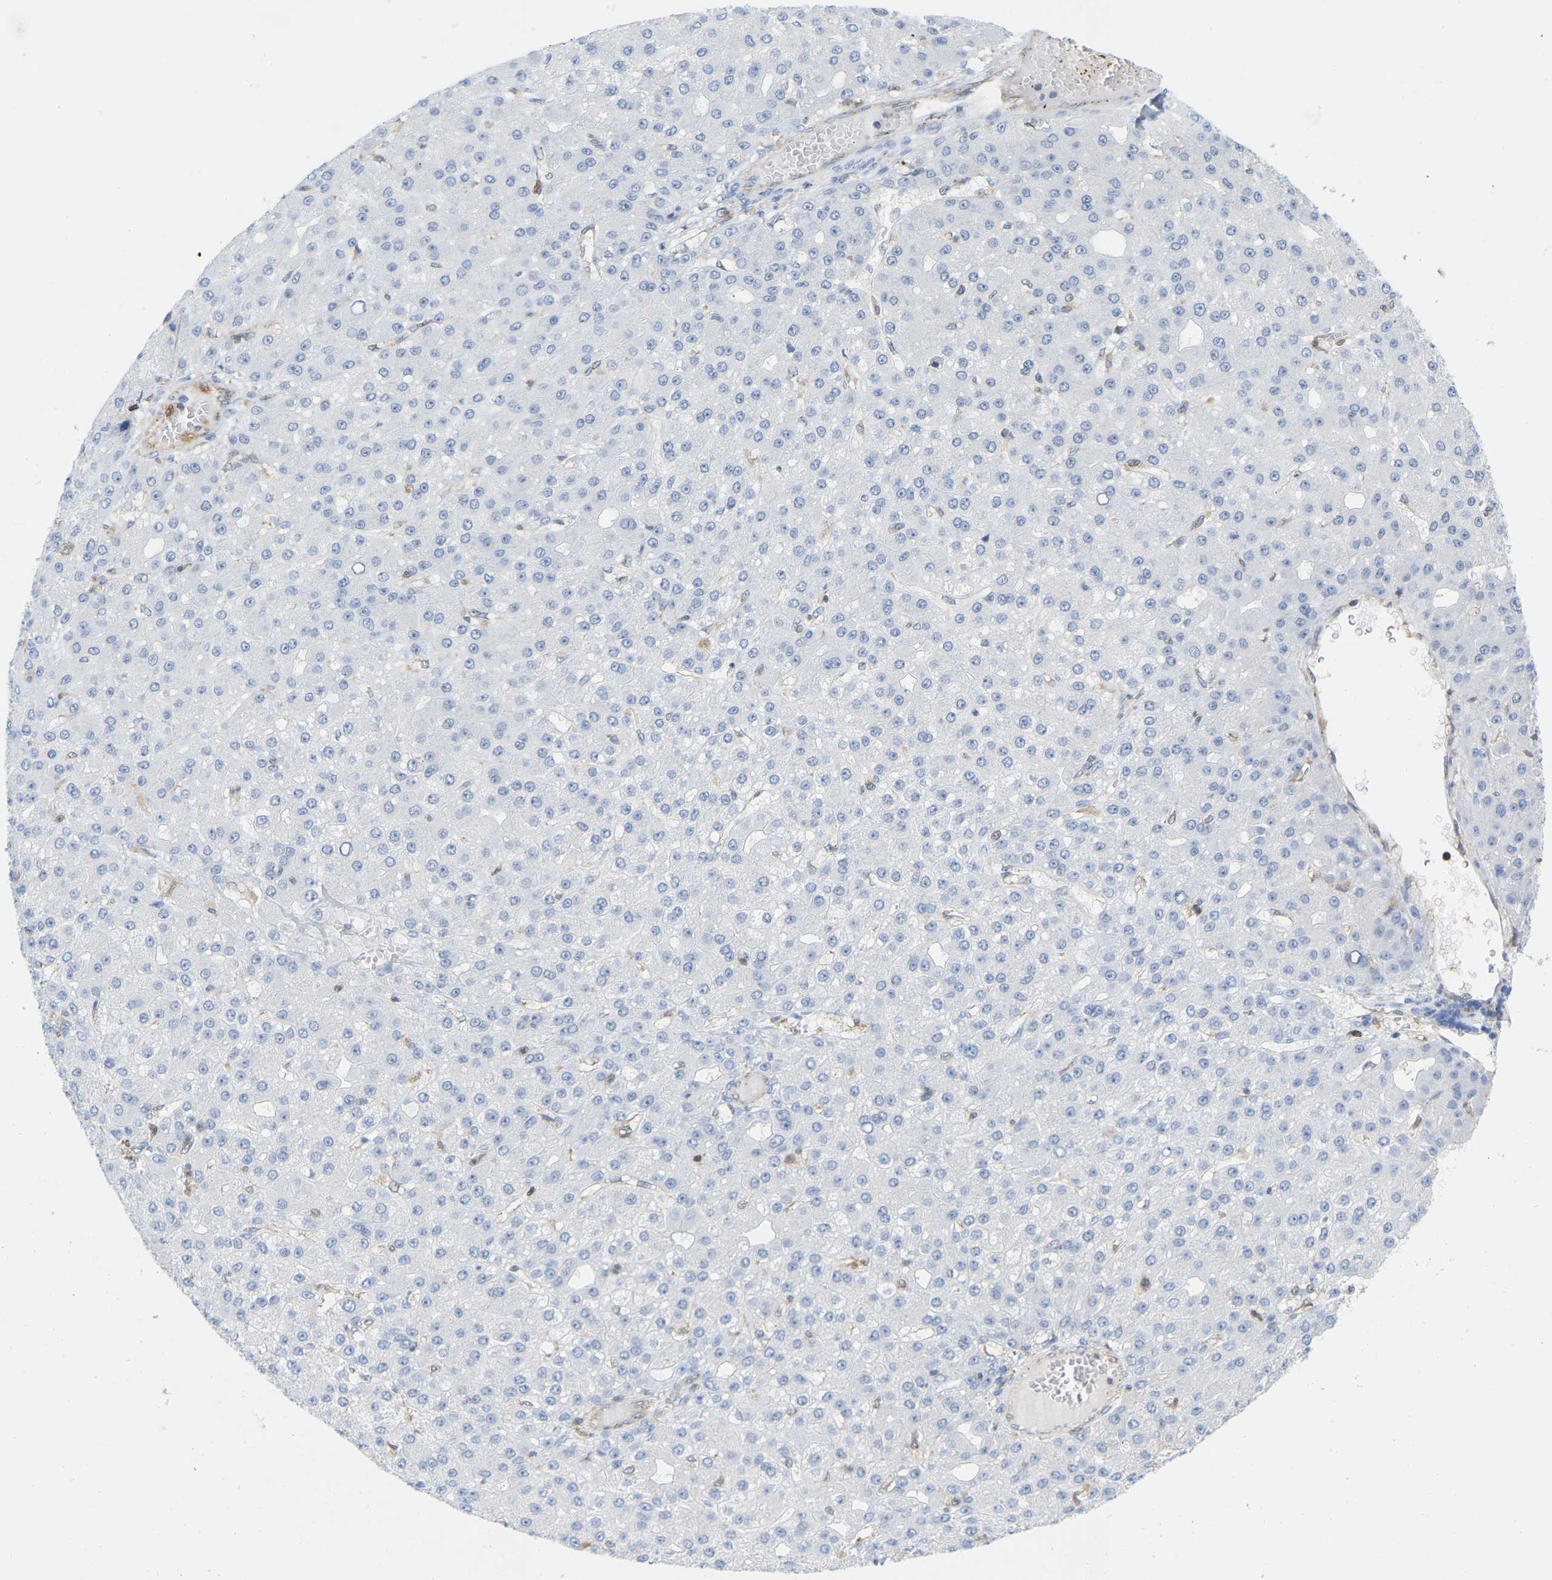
{"staining": {"intensity": "negative", "quantity": "none", "location": "none"}, "tissue": "liver cancer", "cell_type": "Tumor cells", "image_type": "cancer", "snomed": [{"axis": "morphology", "description": "Carcinoma, Hepatocellular, NOS"}, {"axis": "topography", "description": "Liver"}], "caption": "DAB (3,3'-diaminobenzidine) immunohistochemical staining of hepatocellular carcinoma (liver) displays no significant staining in tumor cells. (DAB (3,3'-diaminobenzidine) IHC, high magnification).", "gene": "GIMAP4", "patient": {"sex": "male", "age": 67}}